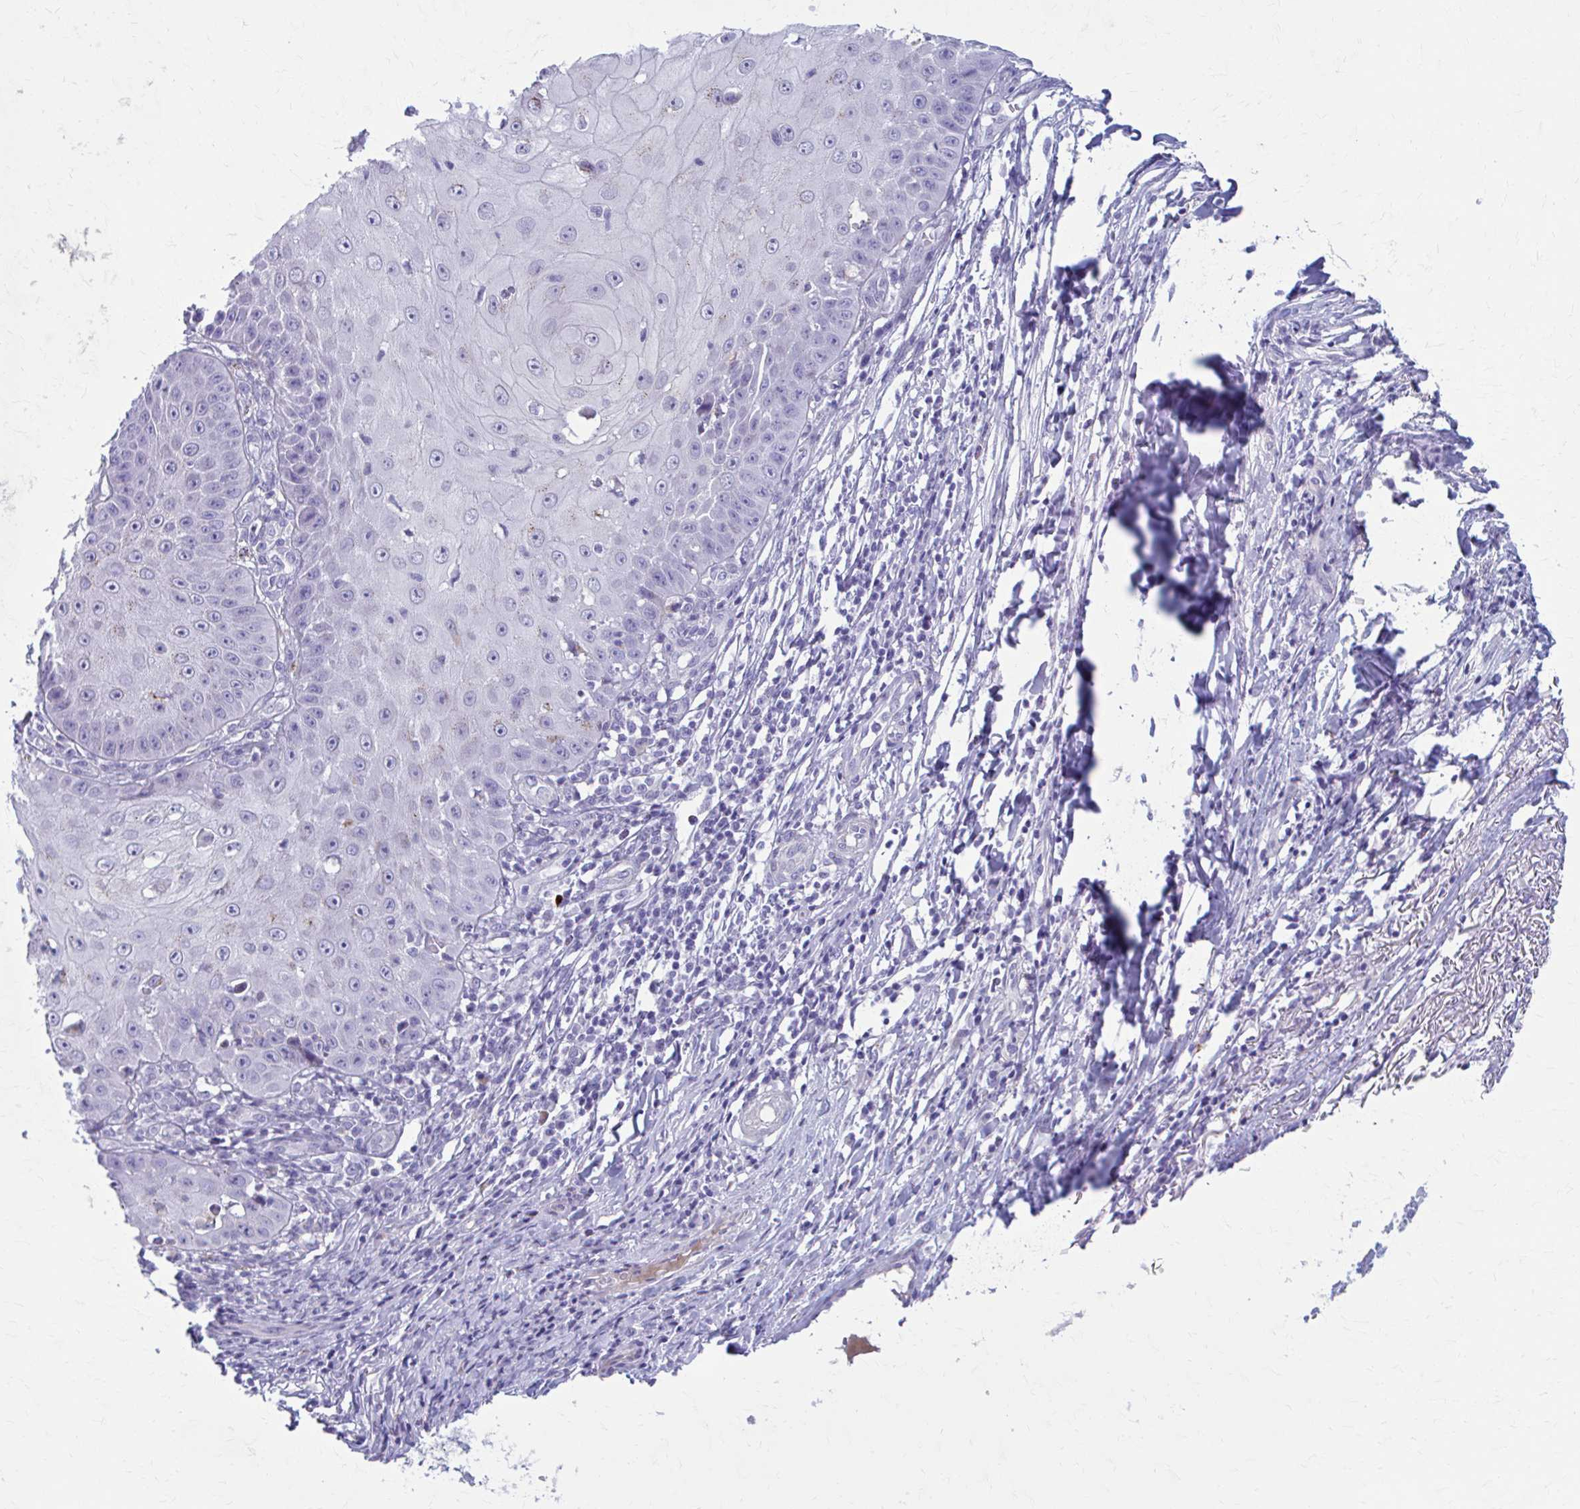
{"staining": {"intensity": "negative", "quantity": "none", "location": "none"}, "tissue": "skin cancer", "cell_type": "Tumor cells", "image_type": "cancer", "snomed": [{"axis": "morphology", "description": "Squamous cell carcinoma, NOS"}, {"axis": "topography", "description": "Skin"}], "caption": "DAB immunohistochemical staining of squamous cell carcinoma (skin) shows no significant staining in tumor cells.", "gene": "C12orf71", "patient": {"sex": "male", "age": 70}}